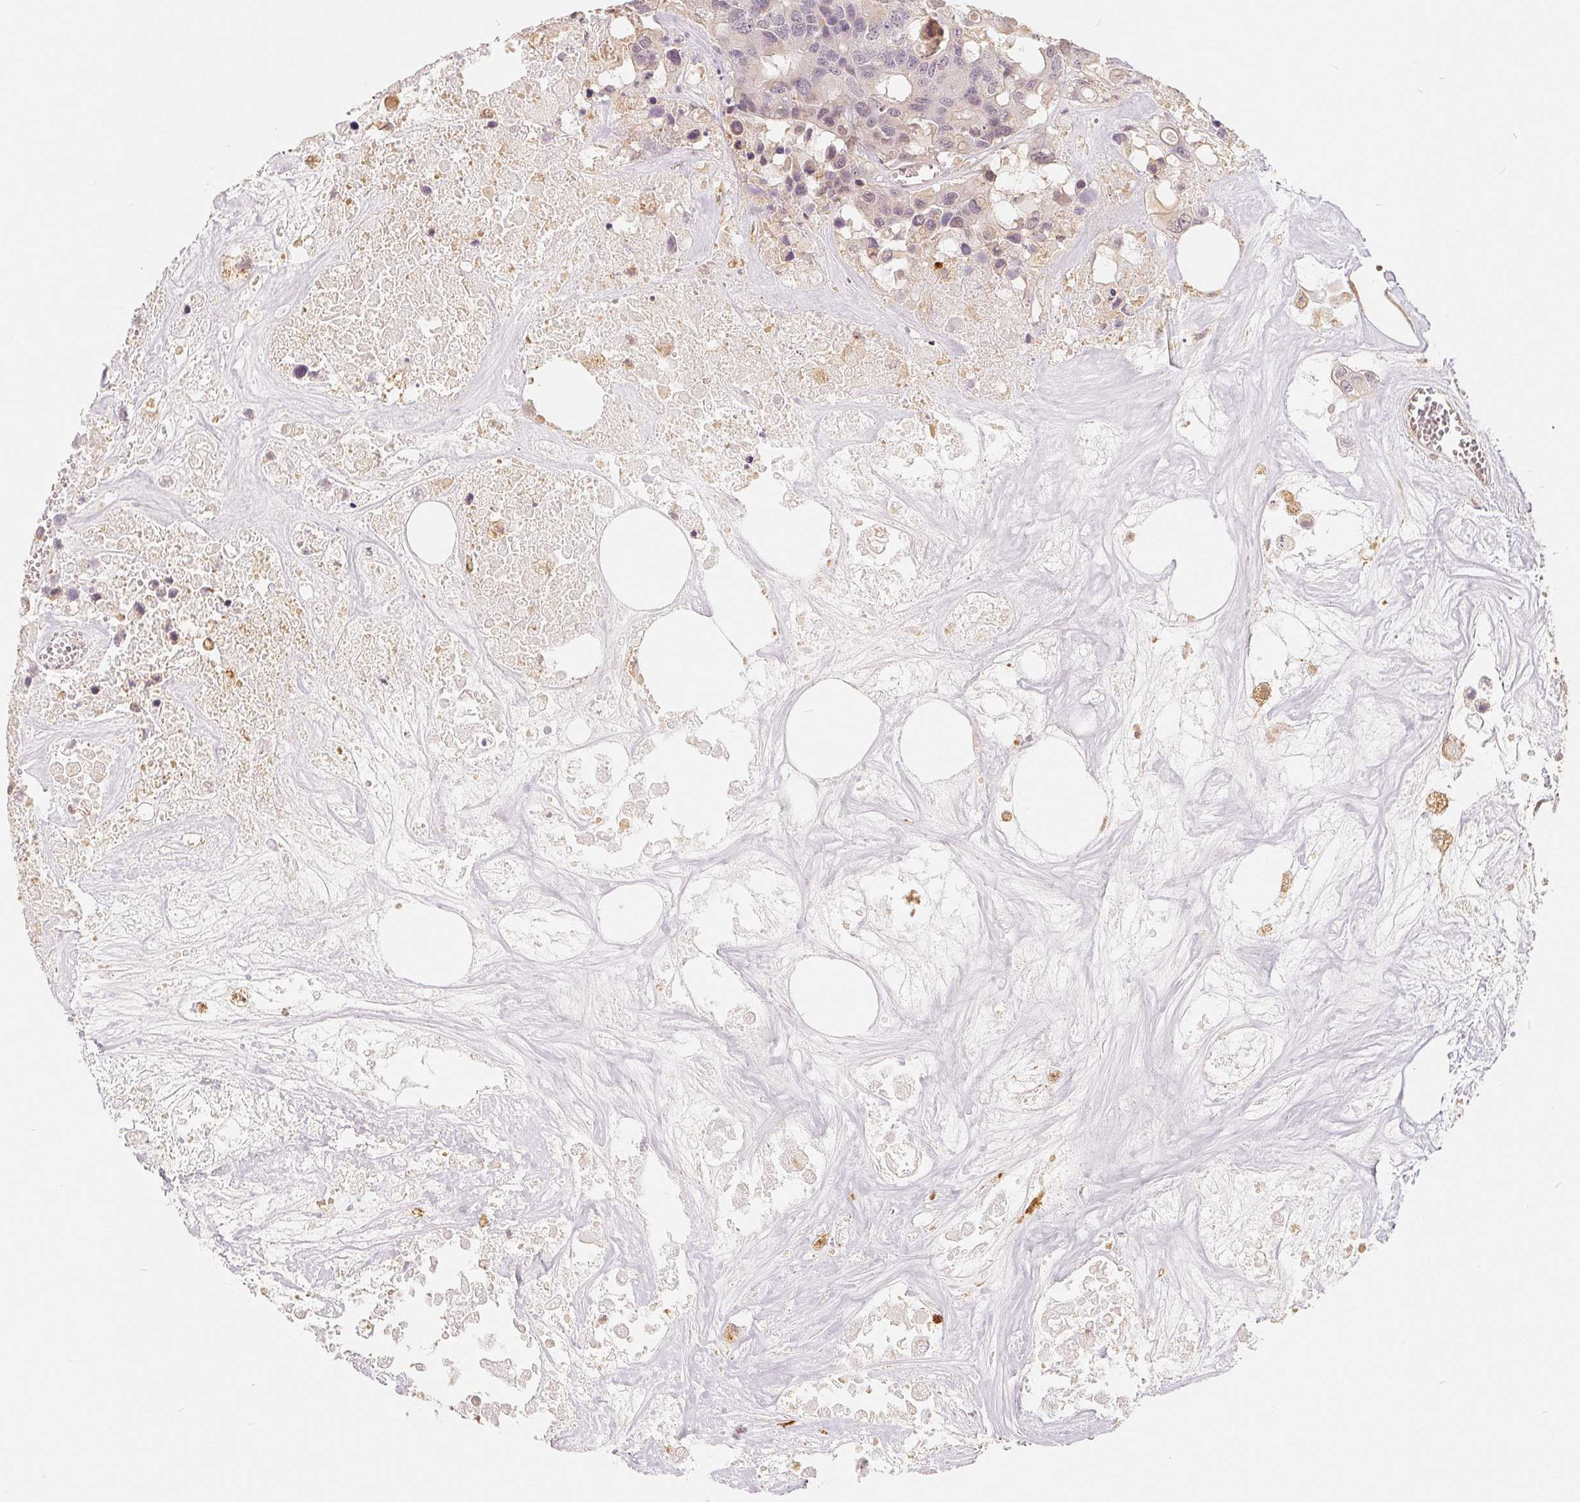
{"staining": {"intensity": "negative", "quantity": "none", "location": "none"}, "tissue": "colorectal cancer", "cell_type": "Tumor cells", "image_type": "cancer", "snomed": [{"axis": "morphology", "description": "Adenocarcinoma, NOS"}, {"axis": "topography", "description": "Colon"}], "caption": "A high-resolution photomicrograph shows IHC staining of colorectal adenocarcinoma, which displays no significant staining in tumor cells.", "gene": "GUSB", "patient": {"sex": "male", "age": 77}}